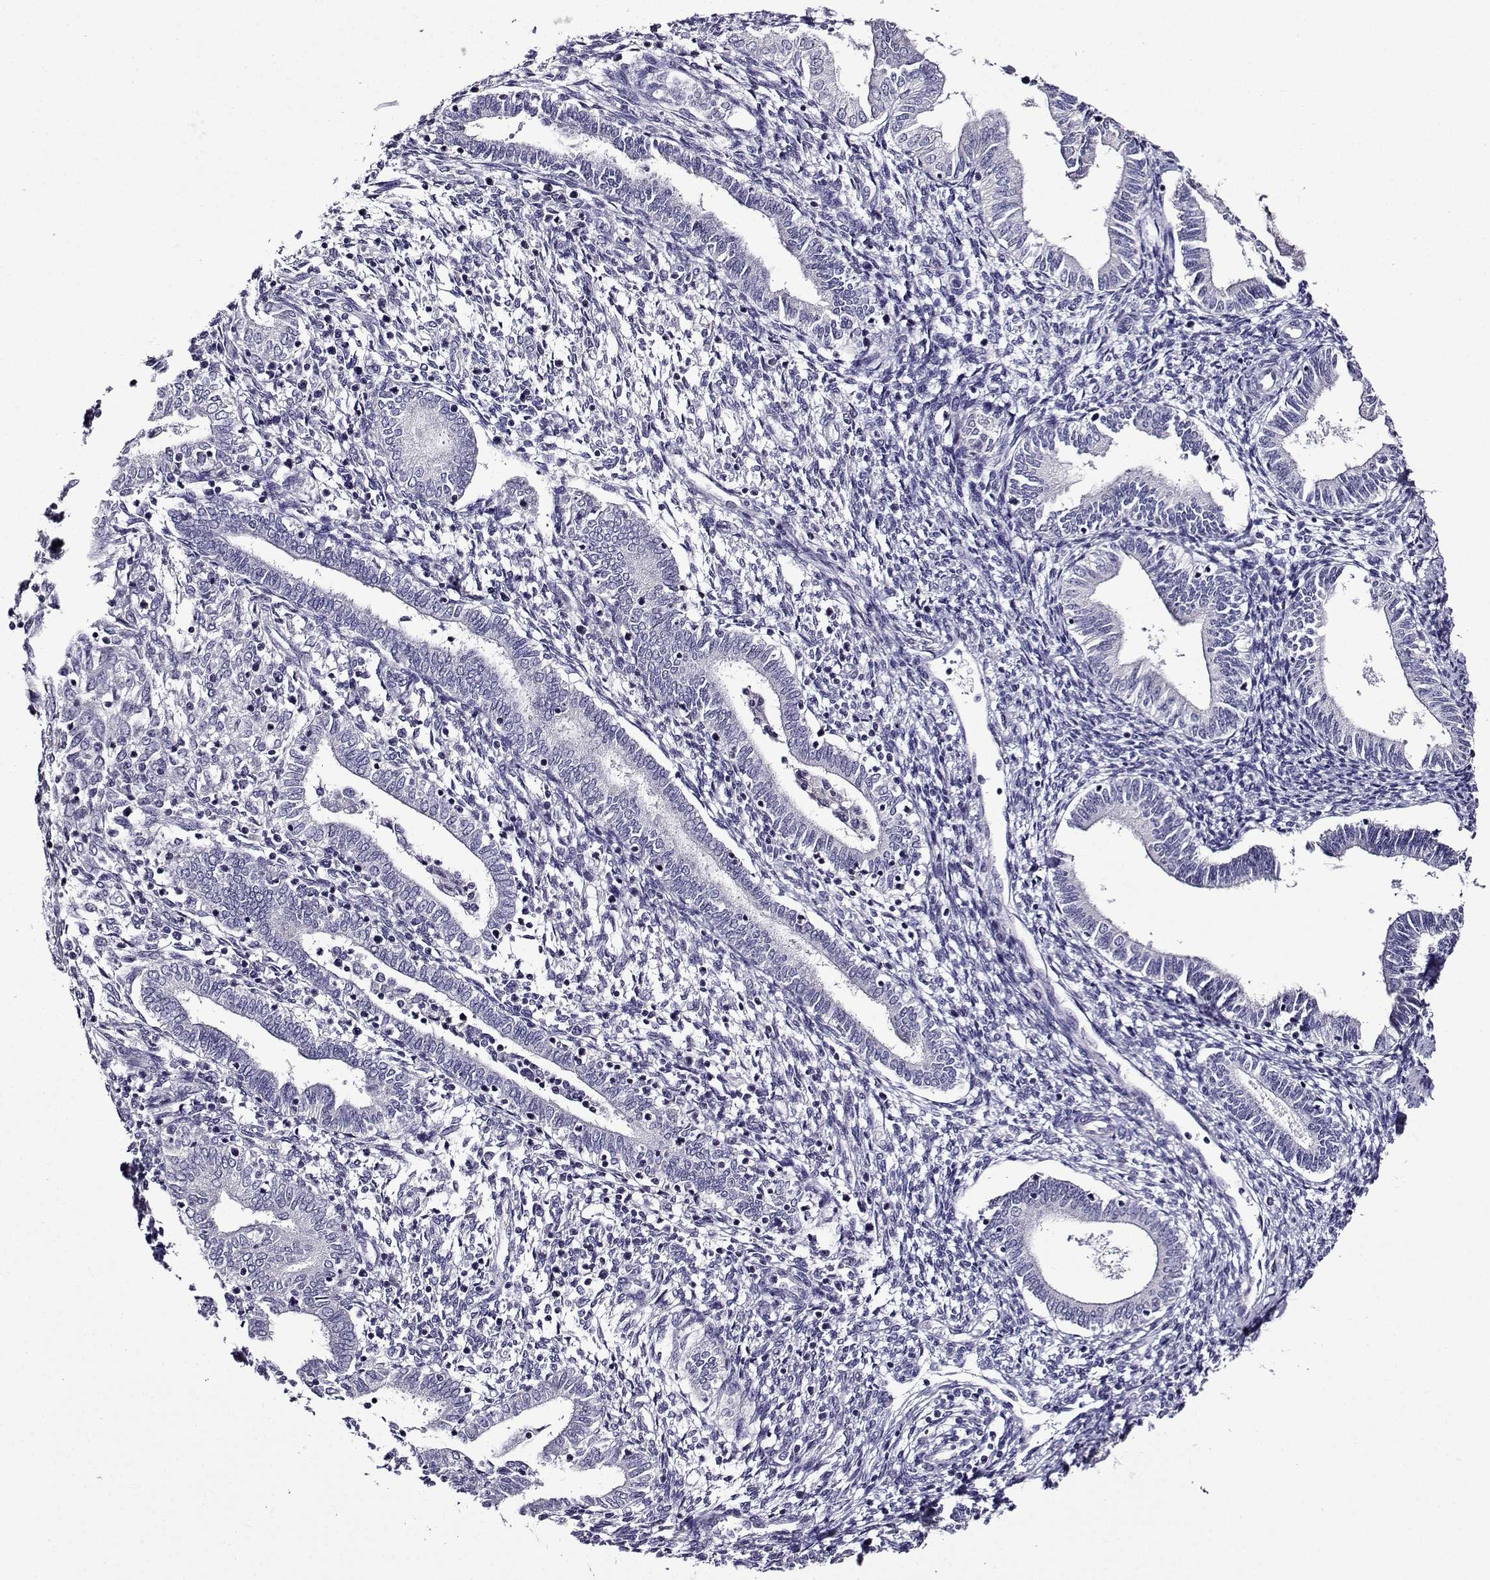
{"staining": {"intensity": "negative", "quantity": "none", "location": "none"}, "tissue": "endometrium", "cell_type": "Cells in endometrial stroma", "image_type": "normal", "snomed": [{"axis": "morphology", "description": "Normal tissue, NOS"}, {"axis": "topography", "description": "Endometrium"}], "caption": "This is an immunohistochemistry photomicrograph of normal endometrium. There is no staining in cells in endometrial stroma.", "gene": "TMEM266", "patient": {"sex": "female", "age": 42}}